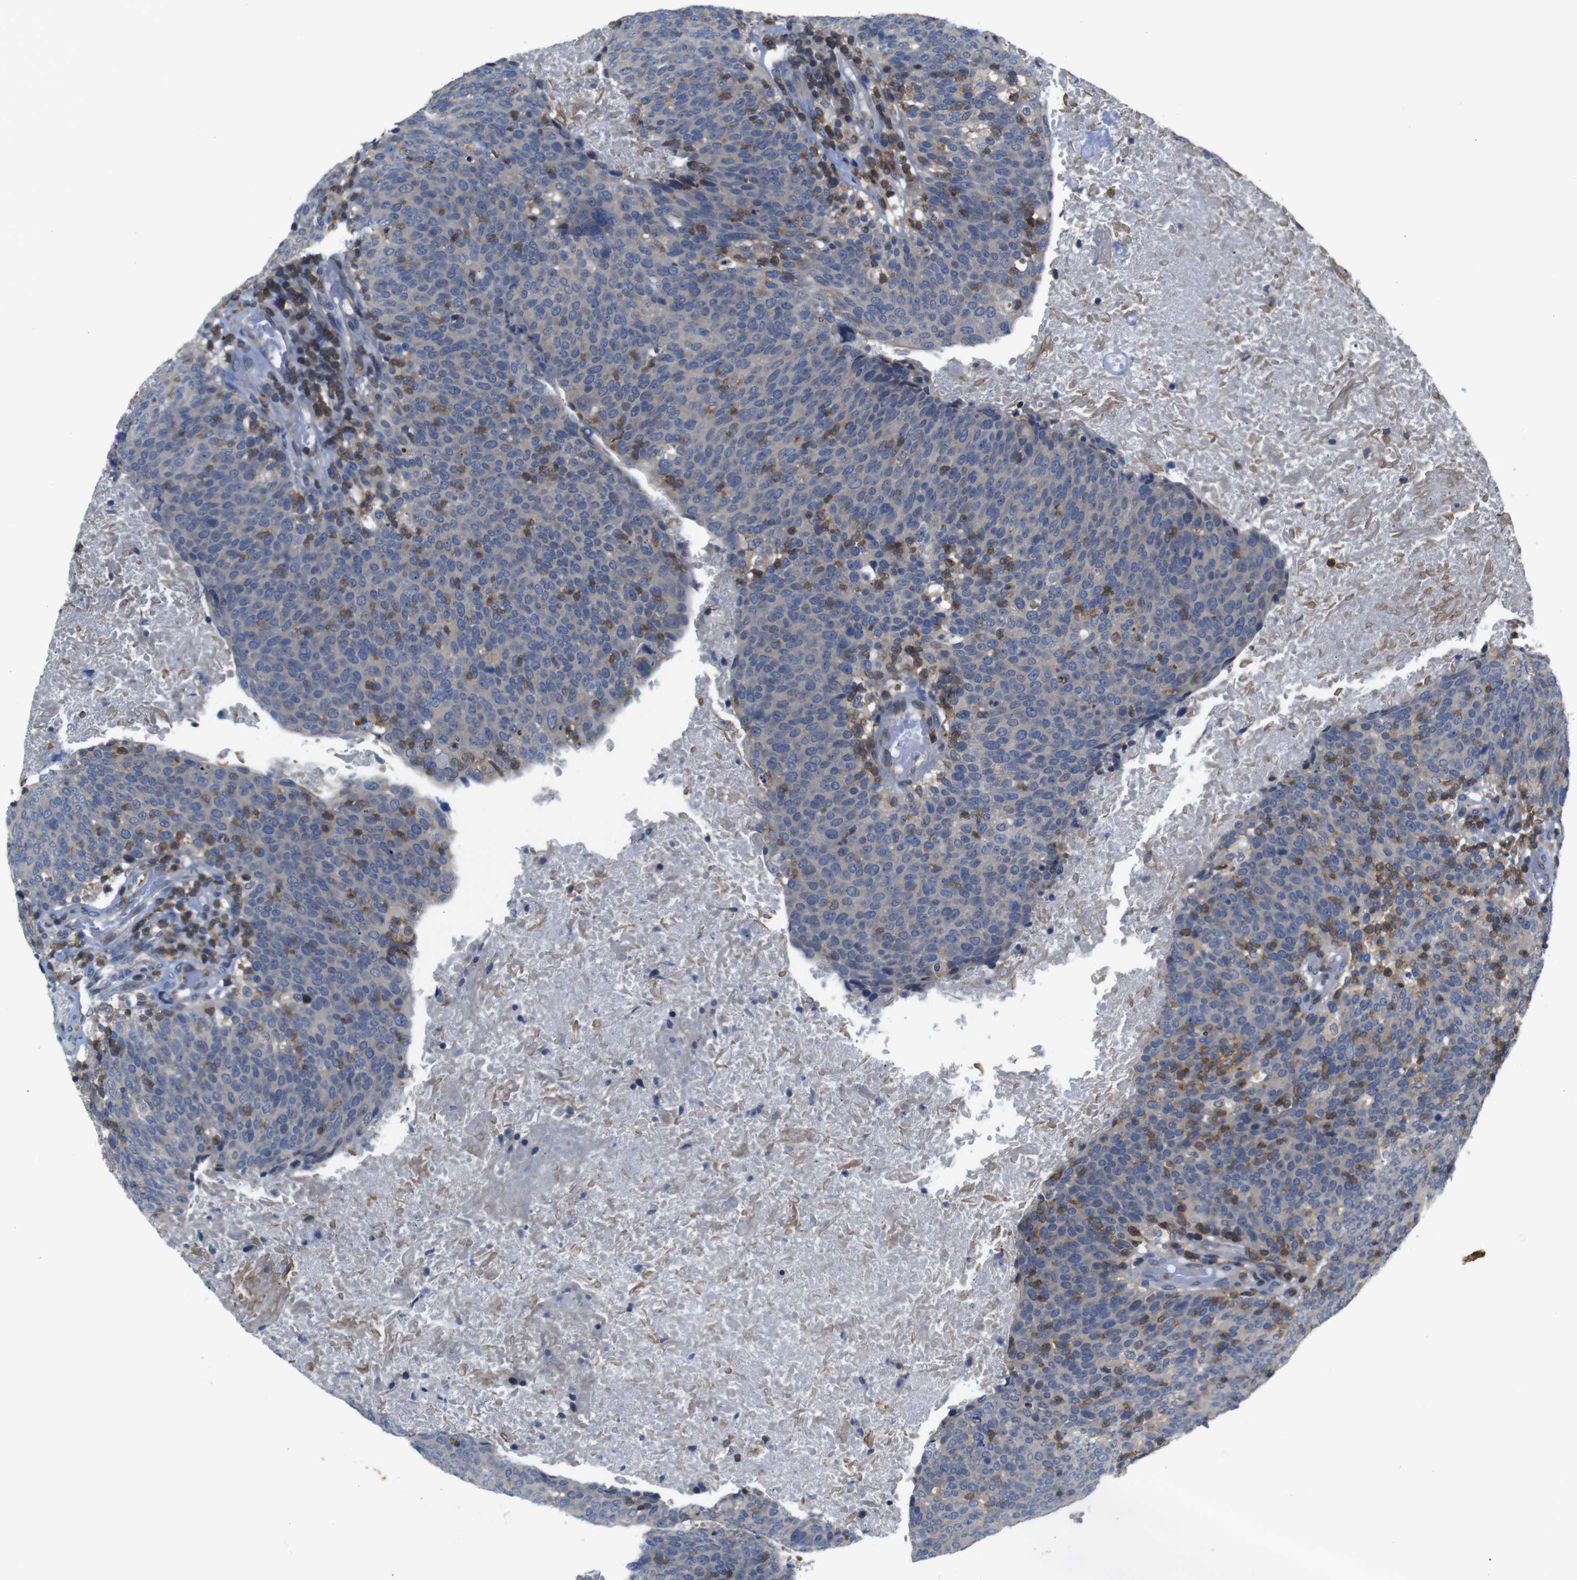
{"staining": {"intensity": "negative", "quantity": "none", "location": "none"}, "tissue": "head and neck cancer", "cell_type": "Tumor cells", "image_type": "cancer", "snomed": [{"axis": "morphology", "description": "Squamous cell carcinoma, NOS"}, {"axis": "morphology", "description": "Squamous cell carcinoma, metastatic, NOS"}, {"axis": "topography", "description": "Lymph node"}, {"axis": "topography", "description": "Head-Neck"}], "caption": "Head and neck squamous cell carcinoma stained for a protein using immunohistochemistry exhibits no expression tumor cells.", "gene": "BRWD3", "patient": {"sex": "male", "age": 62}}